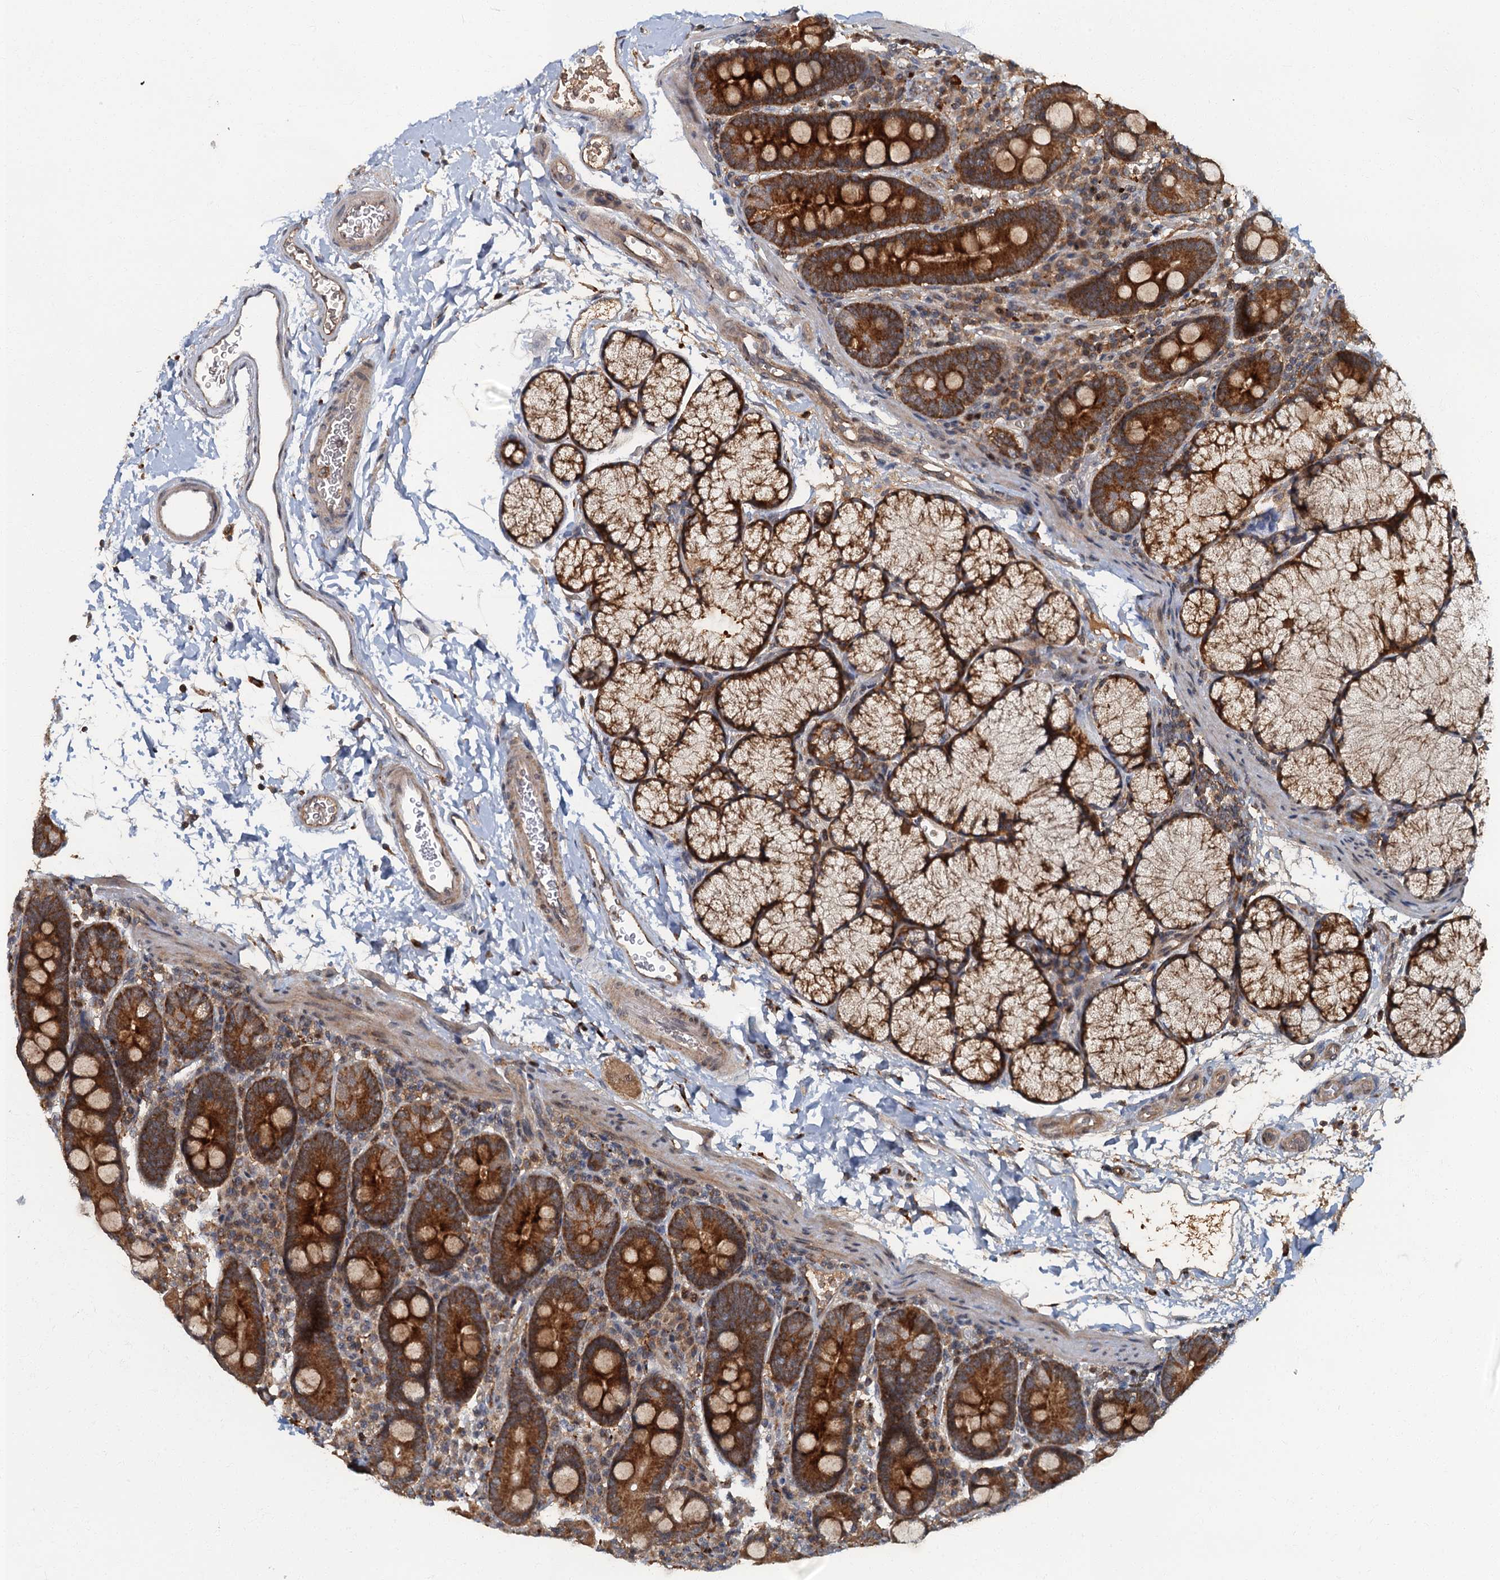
{"staining": {"intensity": "strong", "quantity": ">75%", "location": "cytoplasmic/membranous"}, "tissue": "duodenum", "cell_type": "Glandular cells", "image_type": "normal", "snomed": [{"axis": "morphology", "description": "Normal tissue, NOS"}, {"axis": "topography", "description": "Duodenum"}], "caption": "Benign duodenum displays strong cytoplasmic/membranous staining in approximately >75% of glandular cells (brown staining indicates protein expression, while blue staining denotes nuclei)..", "gene": "WDCP", "patient": {"sex": "male", "age": 35}}